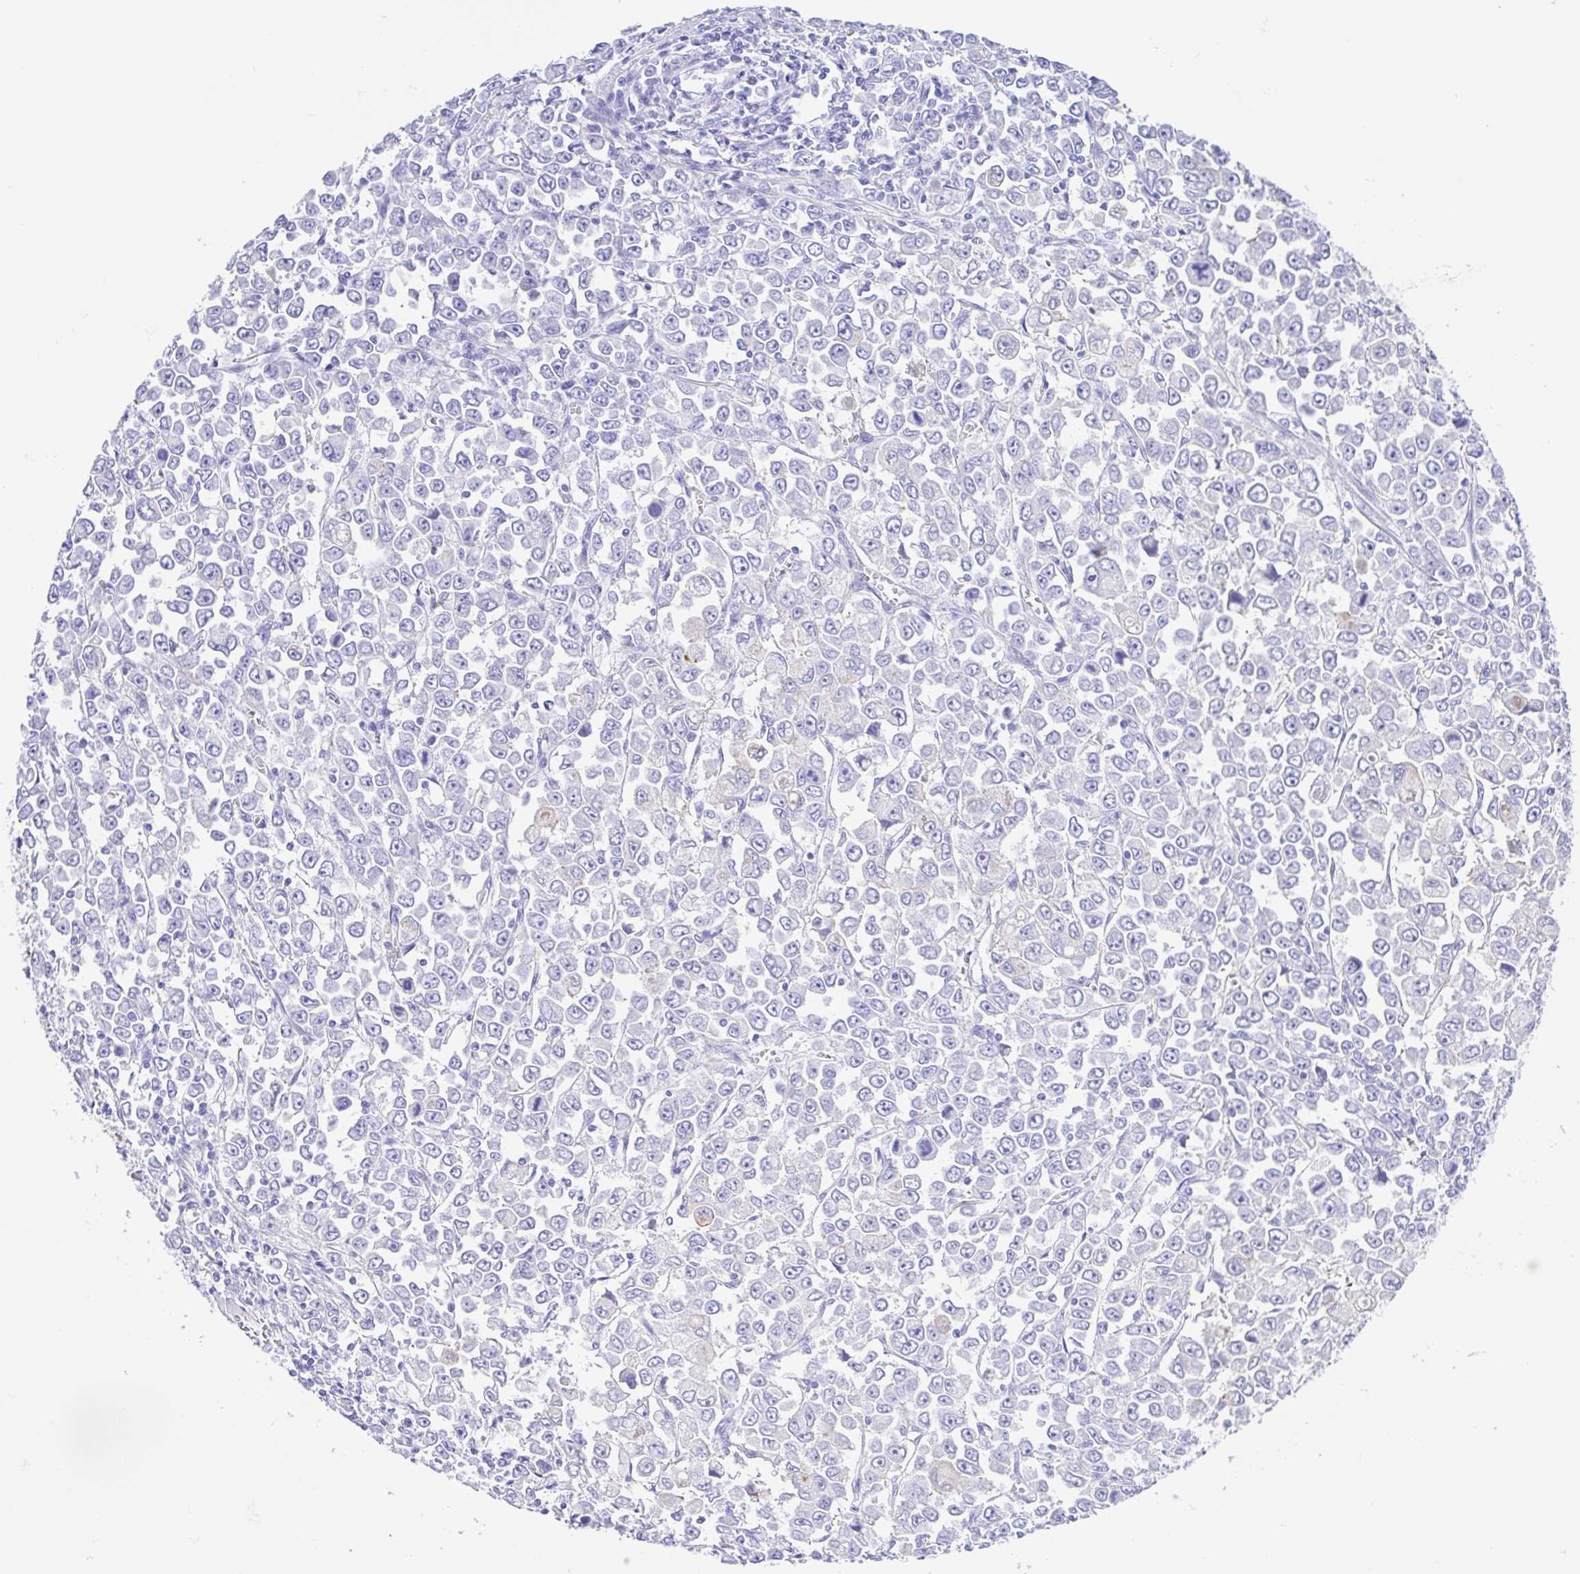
{"staining": {"intensity": "negative", "quantity": "none", "location": "none"}, "tissue": "stomach cancer", "cell_type": "Tumor cells", "image_type": "cancer", "snomed": [{"axis": "morphology", "description": "Adenocarcinoma, NOS"}, {"axis": "topography", "description": "Stomach, upper"}], "caption": "The immunohistochemistry (IHC) photomicrograph has no significant staining in tumor cells of stomach cancer (adenocarcinoma) tissue.", "gene": "CYP11A1", "patient": {"sex": "male", "age": 70}}